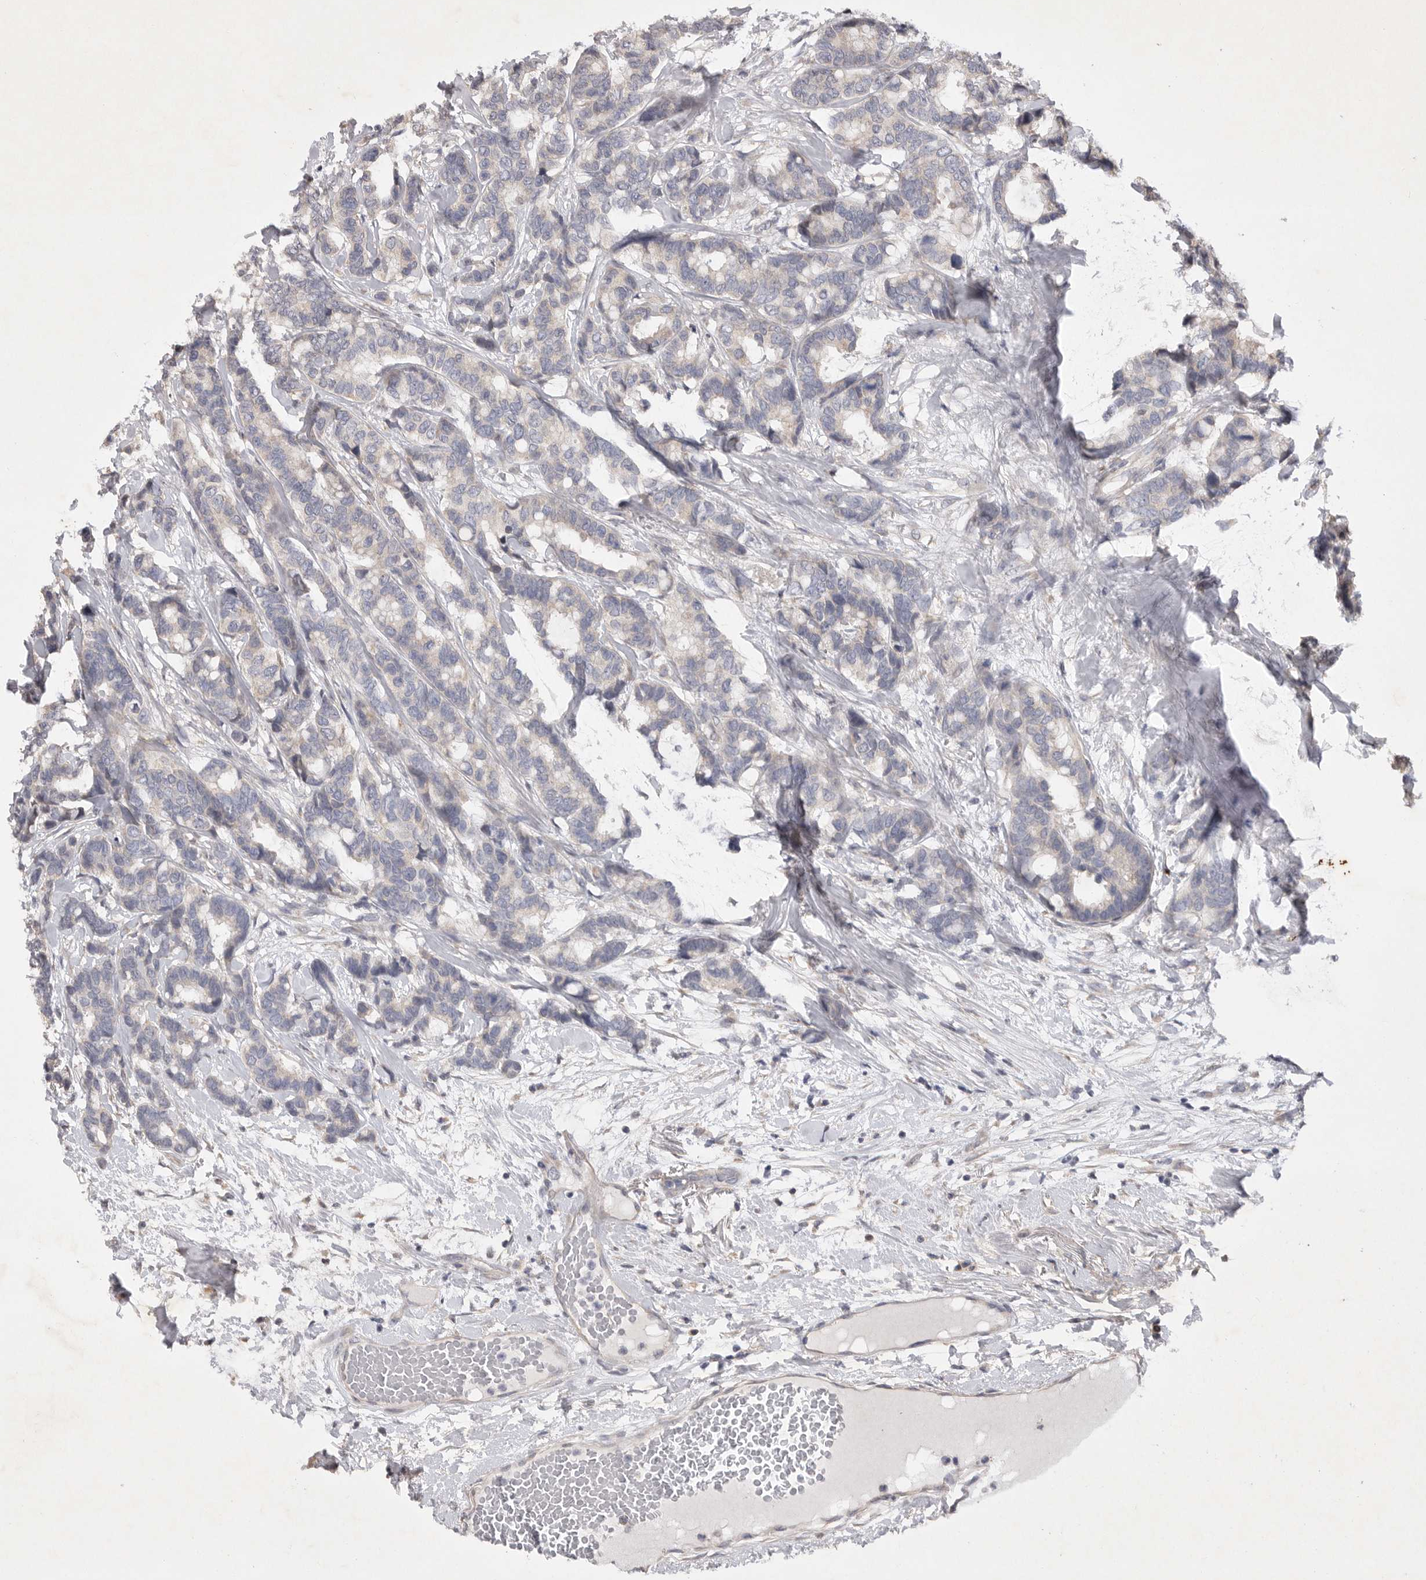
{"staining": {"intensity": "negative", "quantity": "none", "location": "none"}, "tissue": "breast cancer", "cell_type": "Tumor cells", "image_type": "cancer", "snomed": [{"axis": "morphology", "description": "Duct carcinoma"}, {"axis": "topography", "description": "Breast"}], "caption": "Tumor cells are negative for brown protein staining in breast cancer.", "gene": "EDEM3", "patient": {"sex": "female", "age": 87}}